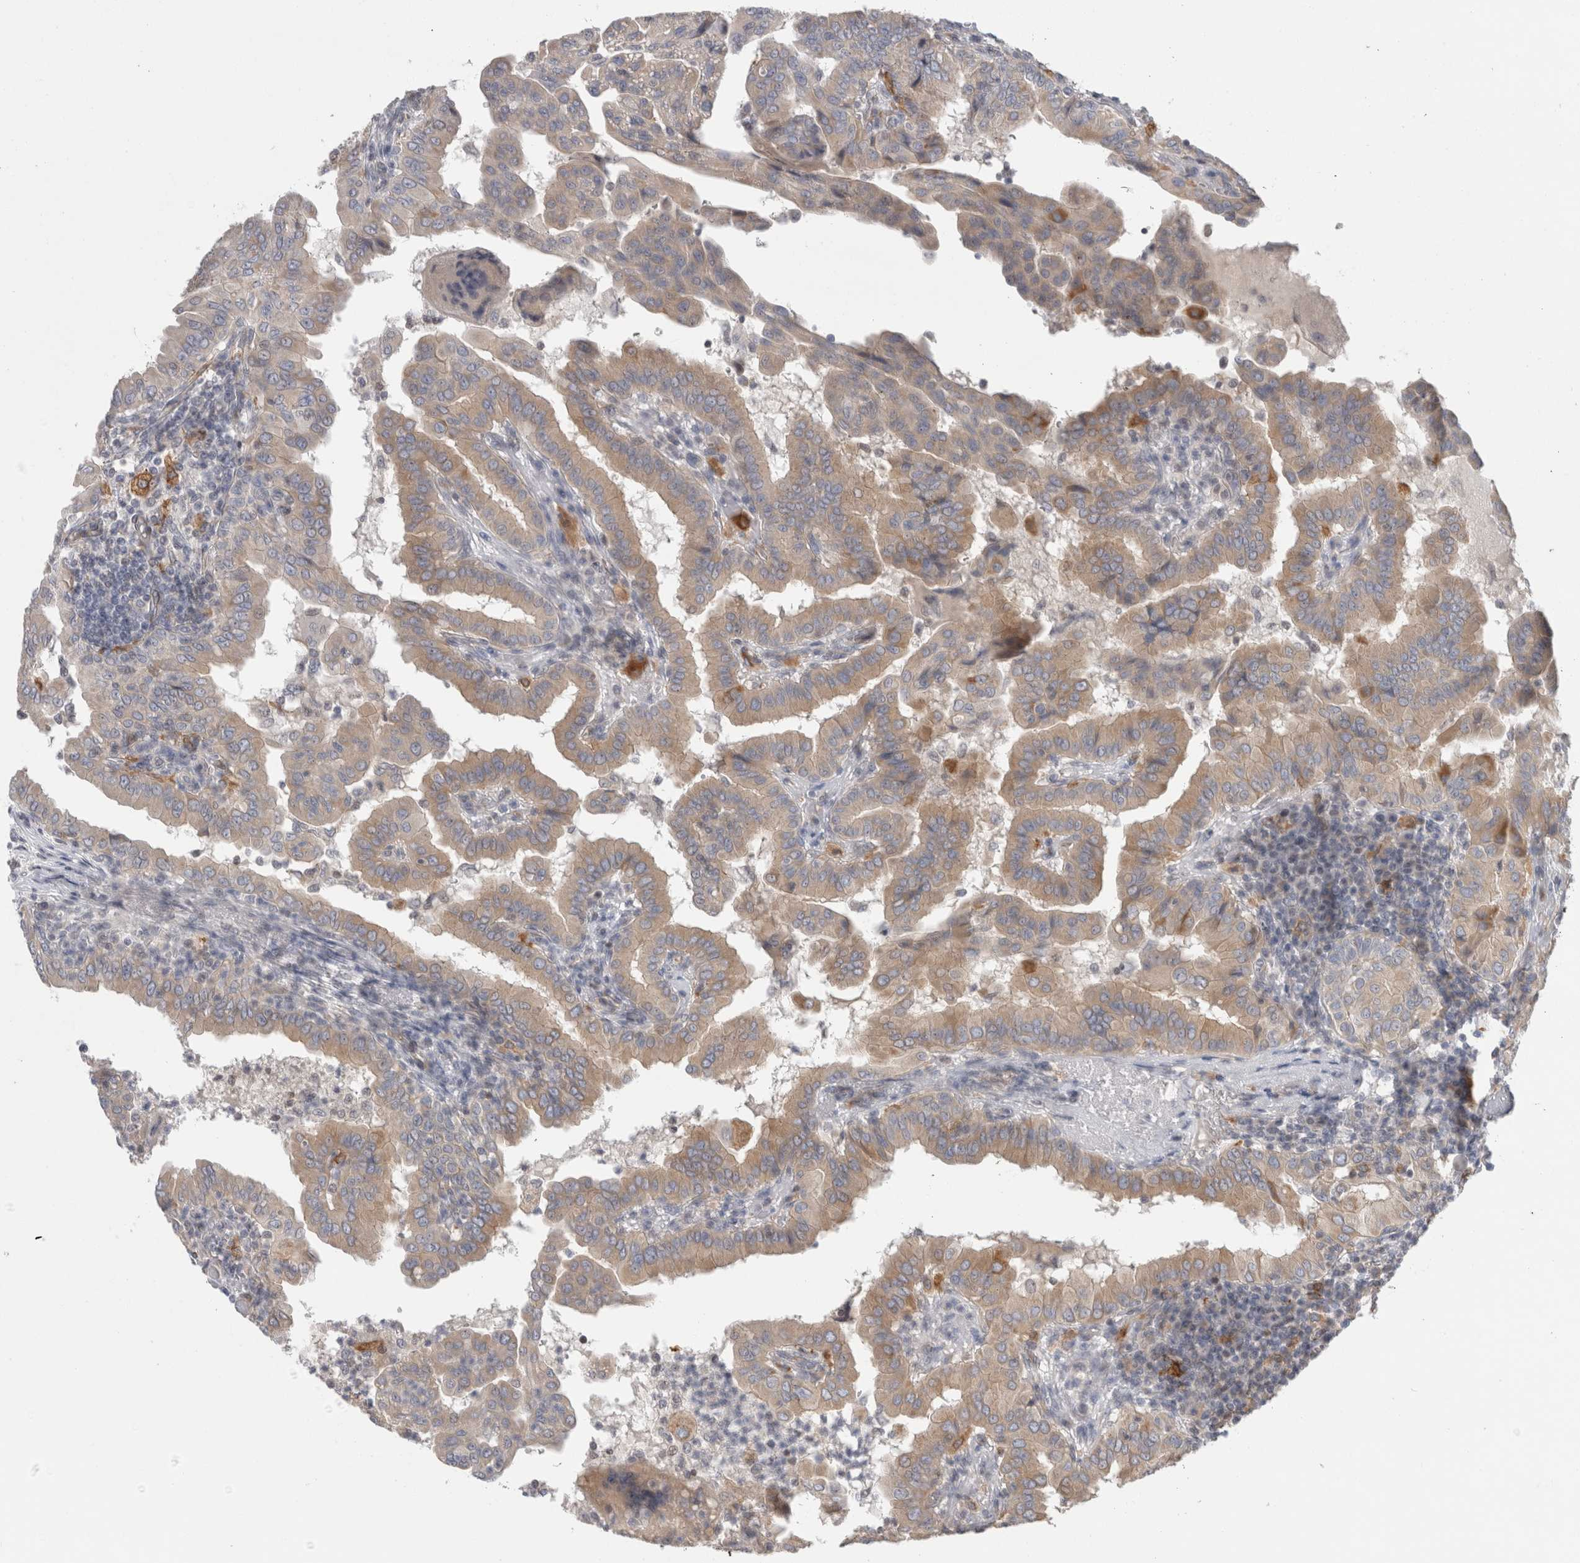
{"staining": {"intensity": "moderate", "quantity": ">75%", "location": "cytoplasmic/membranous"}, "tissue": "thyroid cancer", "cell_type": "Tumor cells", "image_type": "cancer", "snomed": [{"axis": "morphology", "description": "Papillary adenocarcinoma, NOS"}, {"axis": "topography", "description": "Thyroid gland"}], "caption": "Protein staining of thyroid cancer (papillary adenocarcinoma) tissue exhibits moderate cytoplasmic/membranous staining in approximately >75% of tumor cells. The protein is shown in brown color, while the nuclei are stained blue.", "gene": "SYTL5", "patient": {"sex": "male", "age": 33}}